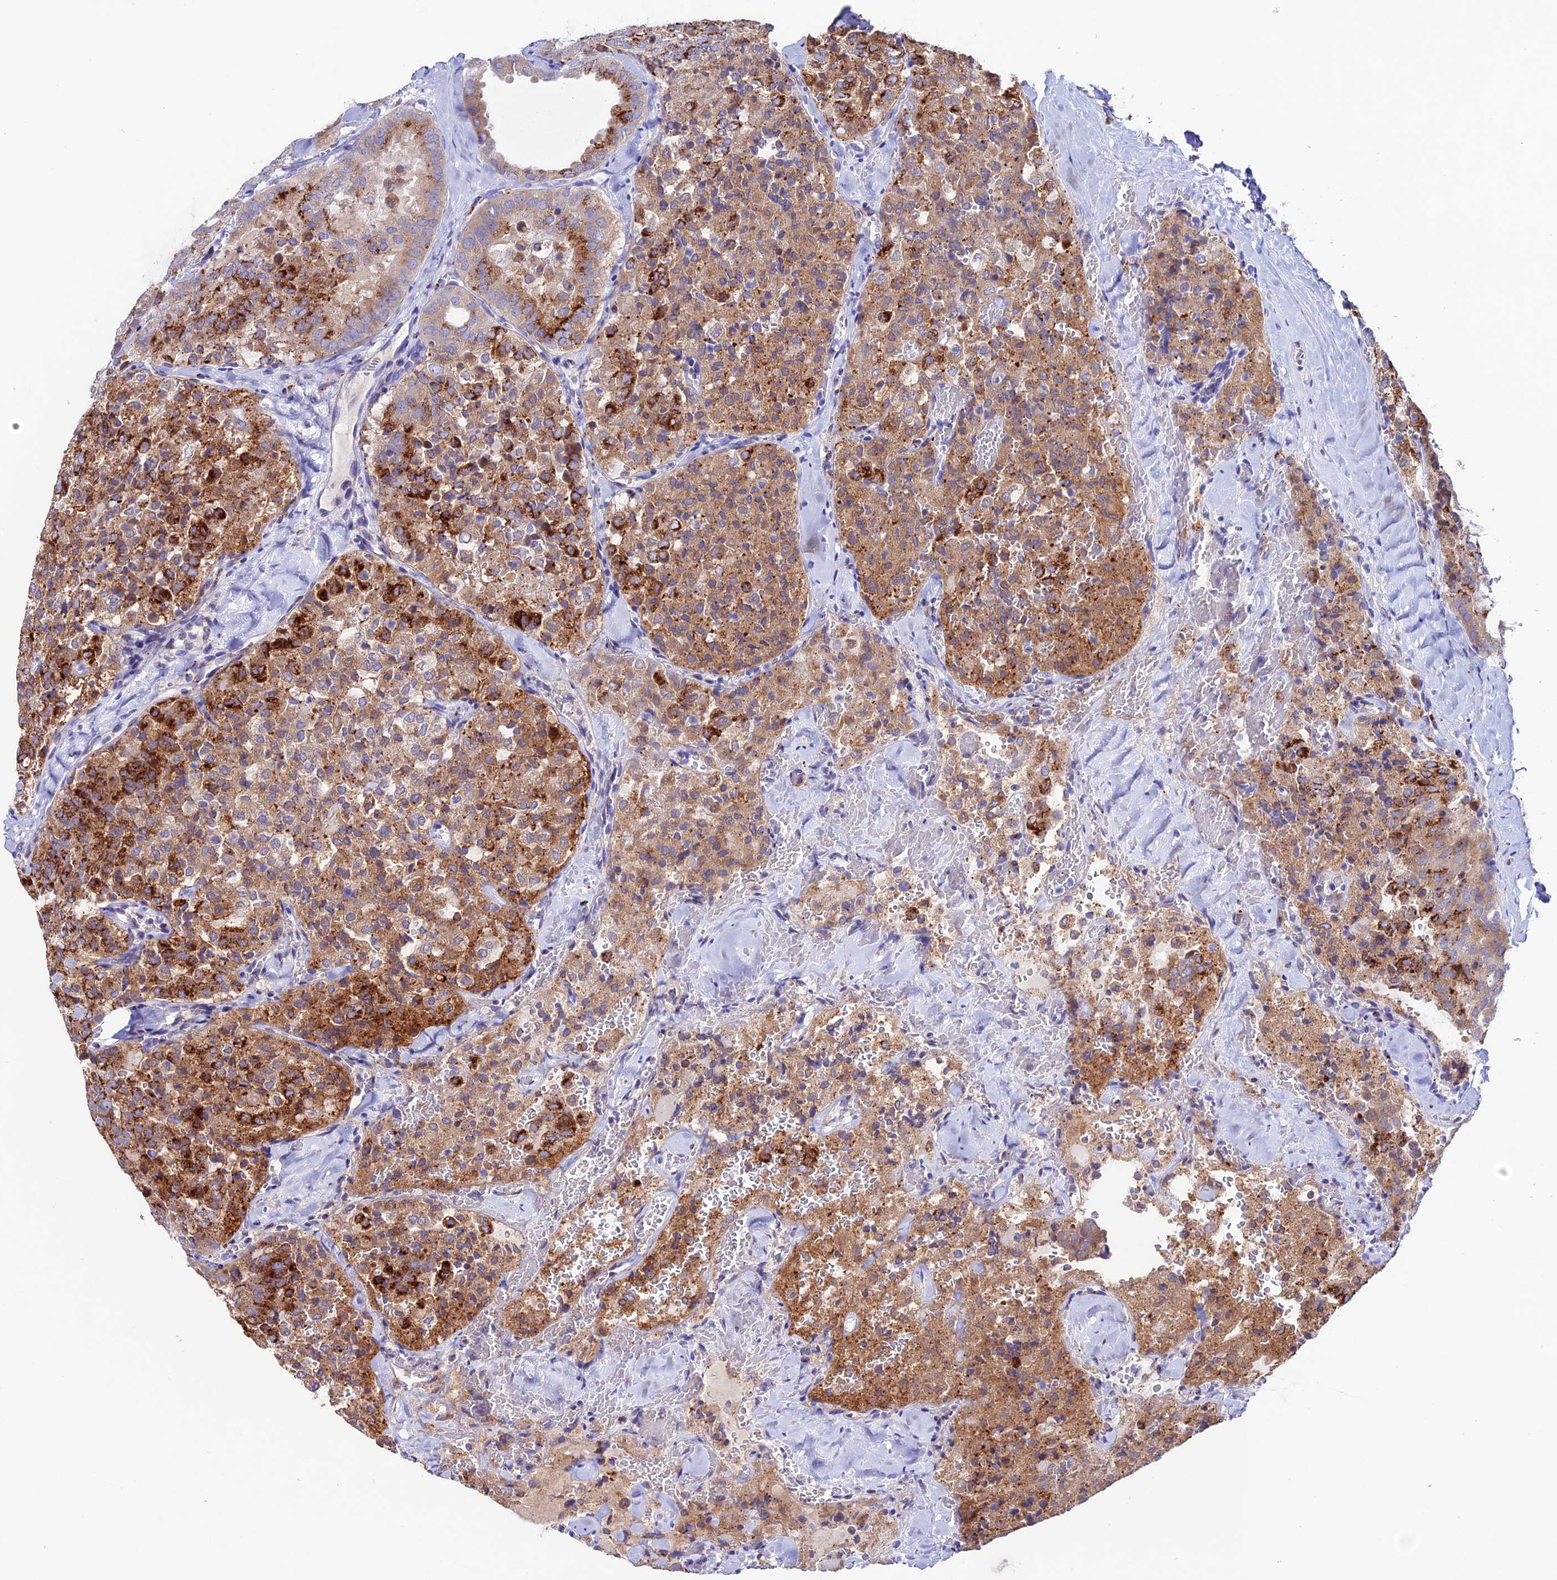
{"staining": {"intensity": "strong", "quantity": "25%-75%", "location": "cytoplasmic/membranous"}, "tissue": "thyroid cancer", "cell_type": "Tumor cells", "image_type": "cancer", "snomed": [{"axis": "morphology", "description": "Follicular adenoma carcinoma, NOS"}, {"axis": "topography", "description": "Thyroid gland"}], "caption": "Immunohistochemistry of thyroid follicular adenoma carcinoma shows high levels of strong cytoplasmic/membranous staining in approximately 25%-75% of tumor cells.", "gene": "OR51Q1", "patient": {"sex": "male", "age": 75}}